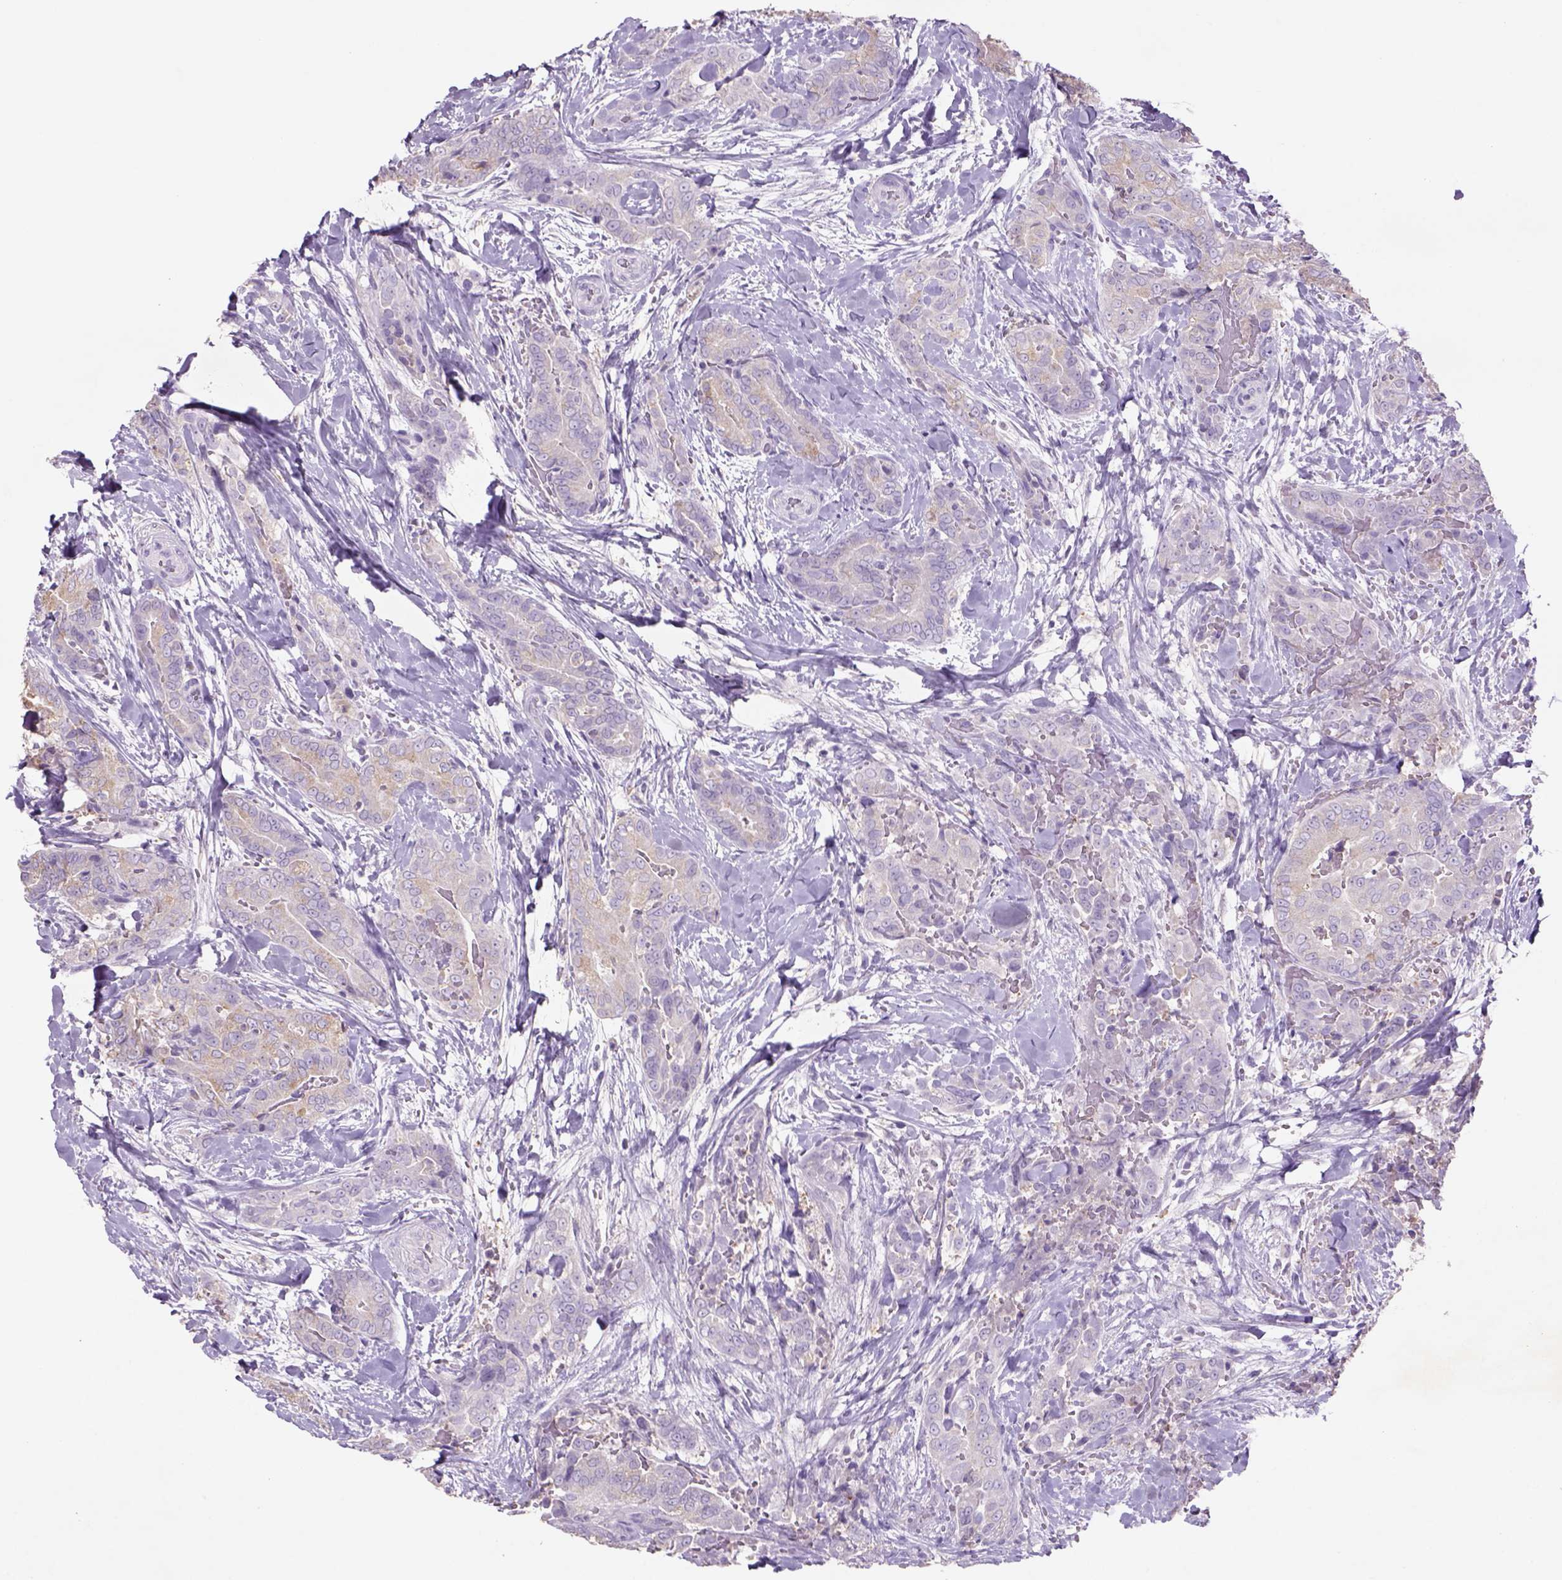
{"staining": {"intensity": "weak", "quantity": ">75%", "location": "cytoplasmic/membranous"}, "tissue": "thyroid cancer", "cell_type": "Tumor cells", "image_type": "cancer", "snomed": [{"axis": "morphology", "description": "Papillary adenocarcinoma, NOS"}, {"axis": "topography", "description": "Thyroid gland"}], "caption": "Protein staining by immunohistochemistry displays weak cytoplasmic/membranous staining in about >75% of tumor cells in thyroid papillary adenocarcinoma. (Brightfield microscopy of DAB IHC at high magnification).", "gene": "NAALAD2", "patient": {"sex": "male", "age": 61}}